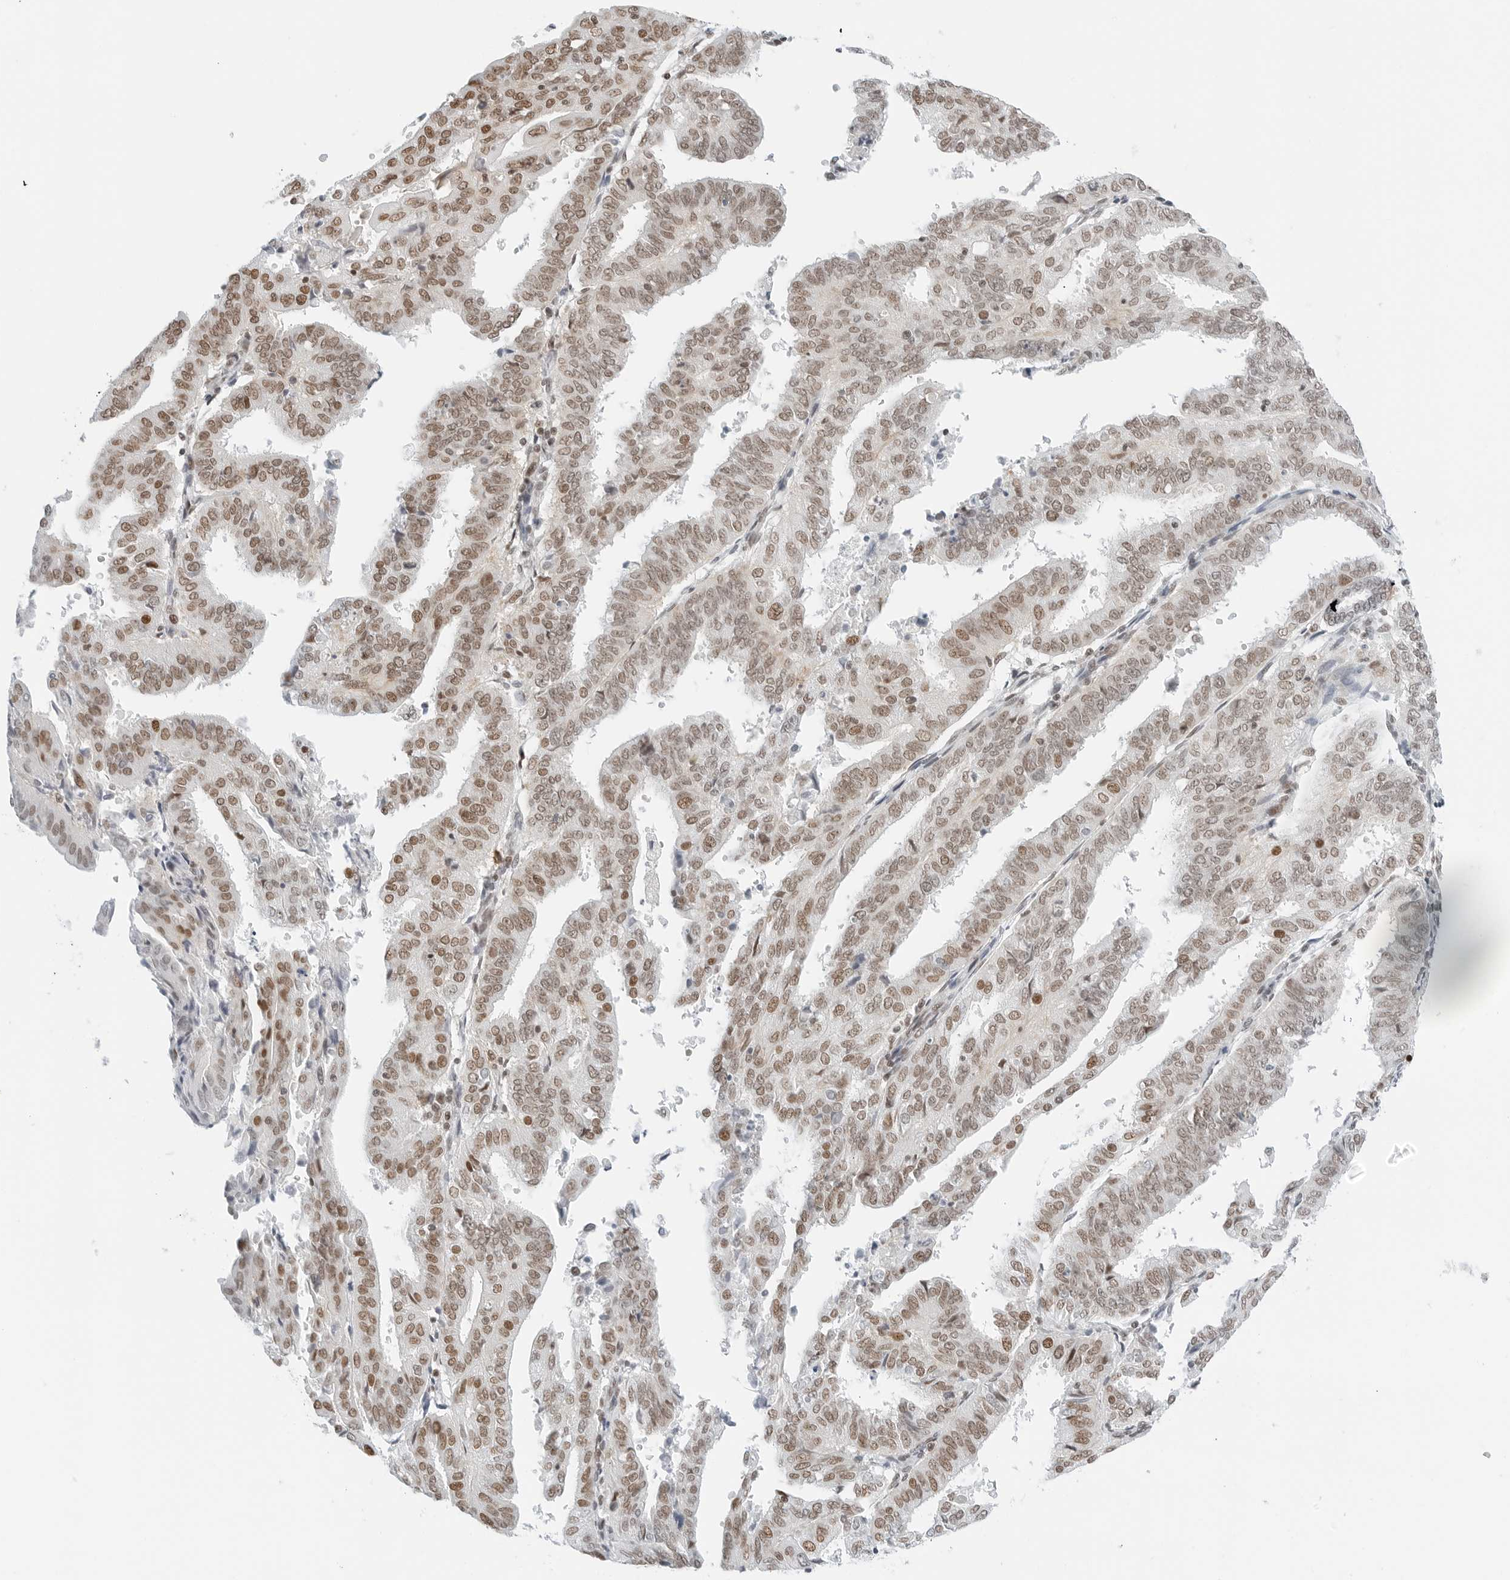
{"staining": {"intensity": "moderate", "quantity": ">75%", "location": "nuclear"}, "tissue": "endometrial cancer", "cell_type": "Tumor cells", "image_type": "cancer", "snomed": [{"axis": "morphology", "description": "Adenocarcinoma, NOS"}, {"axis": "topography", "description": "Uterus"}], "caption": "The micrograph reveals staining of adenocarcinoma (endometrial), revealing moderate nuclear protein positivity (brown color) within tumor cells.", "gene": "CRTC2", "patient": {"sex": "female", "age": 77}}